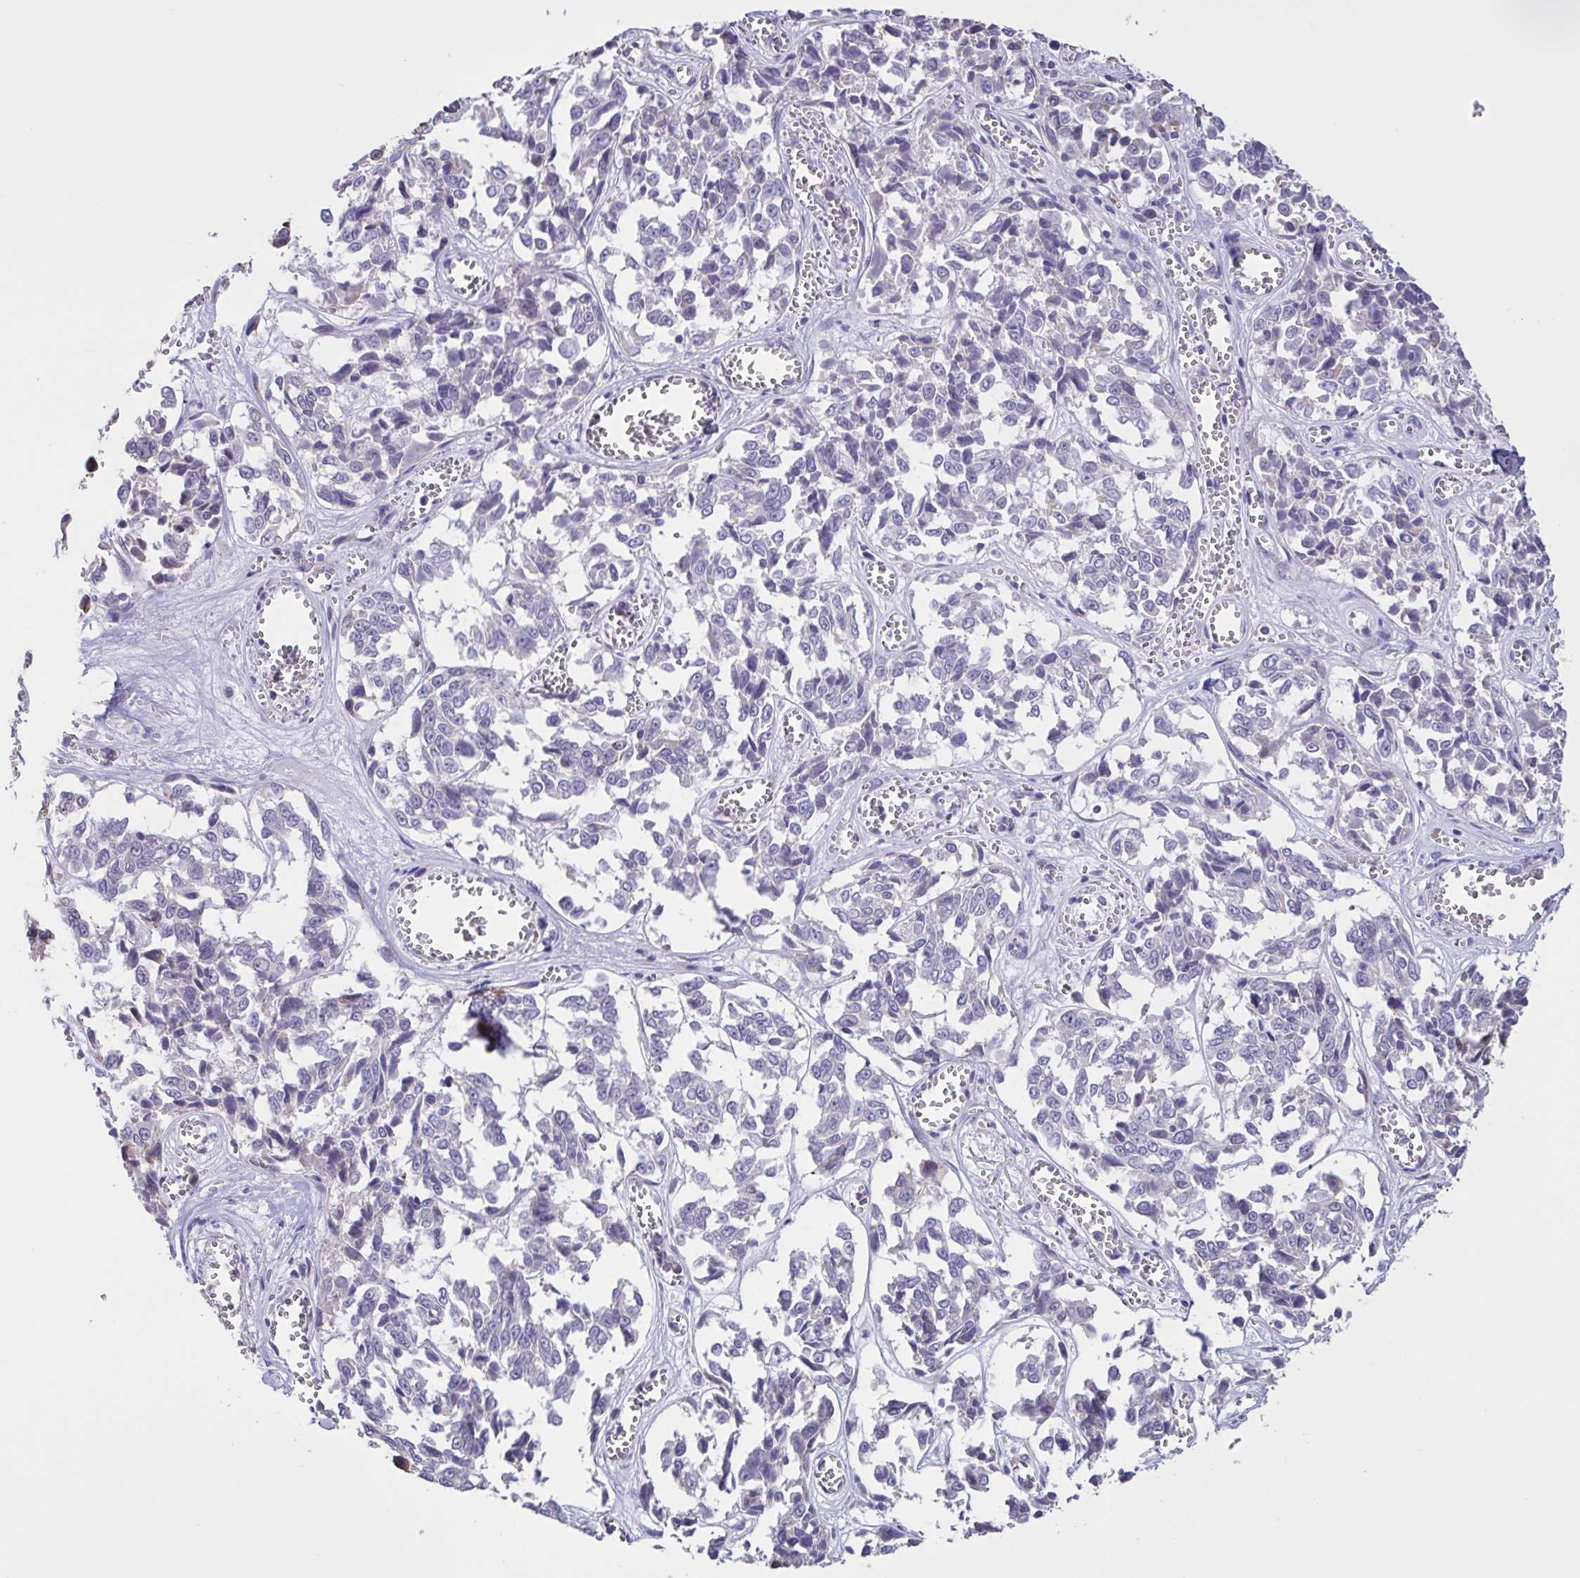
{"staining": {"intensity": "negative", "quantity": "none", "location": "none"}, "tissue": "melanoma", "cell_type": "Tumor cells", "image_type": "cancer", "snomed": [{"axis": "morphology", "description": "Malignant melanoma, NOS"}, {"axis": "topography", "description": "Skin"}], "caption": "This is a image of immunohistochemistry (IHC) staining of melanoma, which shows no positivity in tumor cells. (DAB (3,3'-diaminobenzidine) IHC visualized using brightfield microscopy, high magnification).", "gene": "MRGPRX2", "patient": {"sex": "female", "age": 64}}